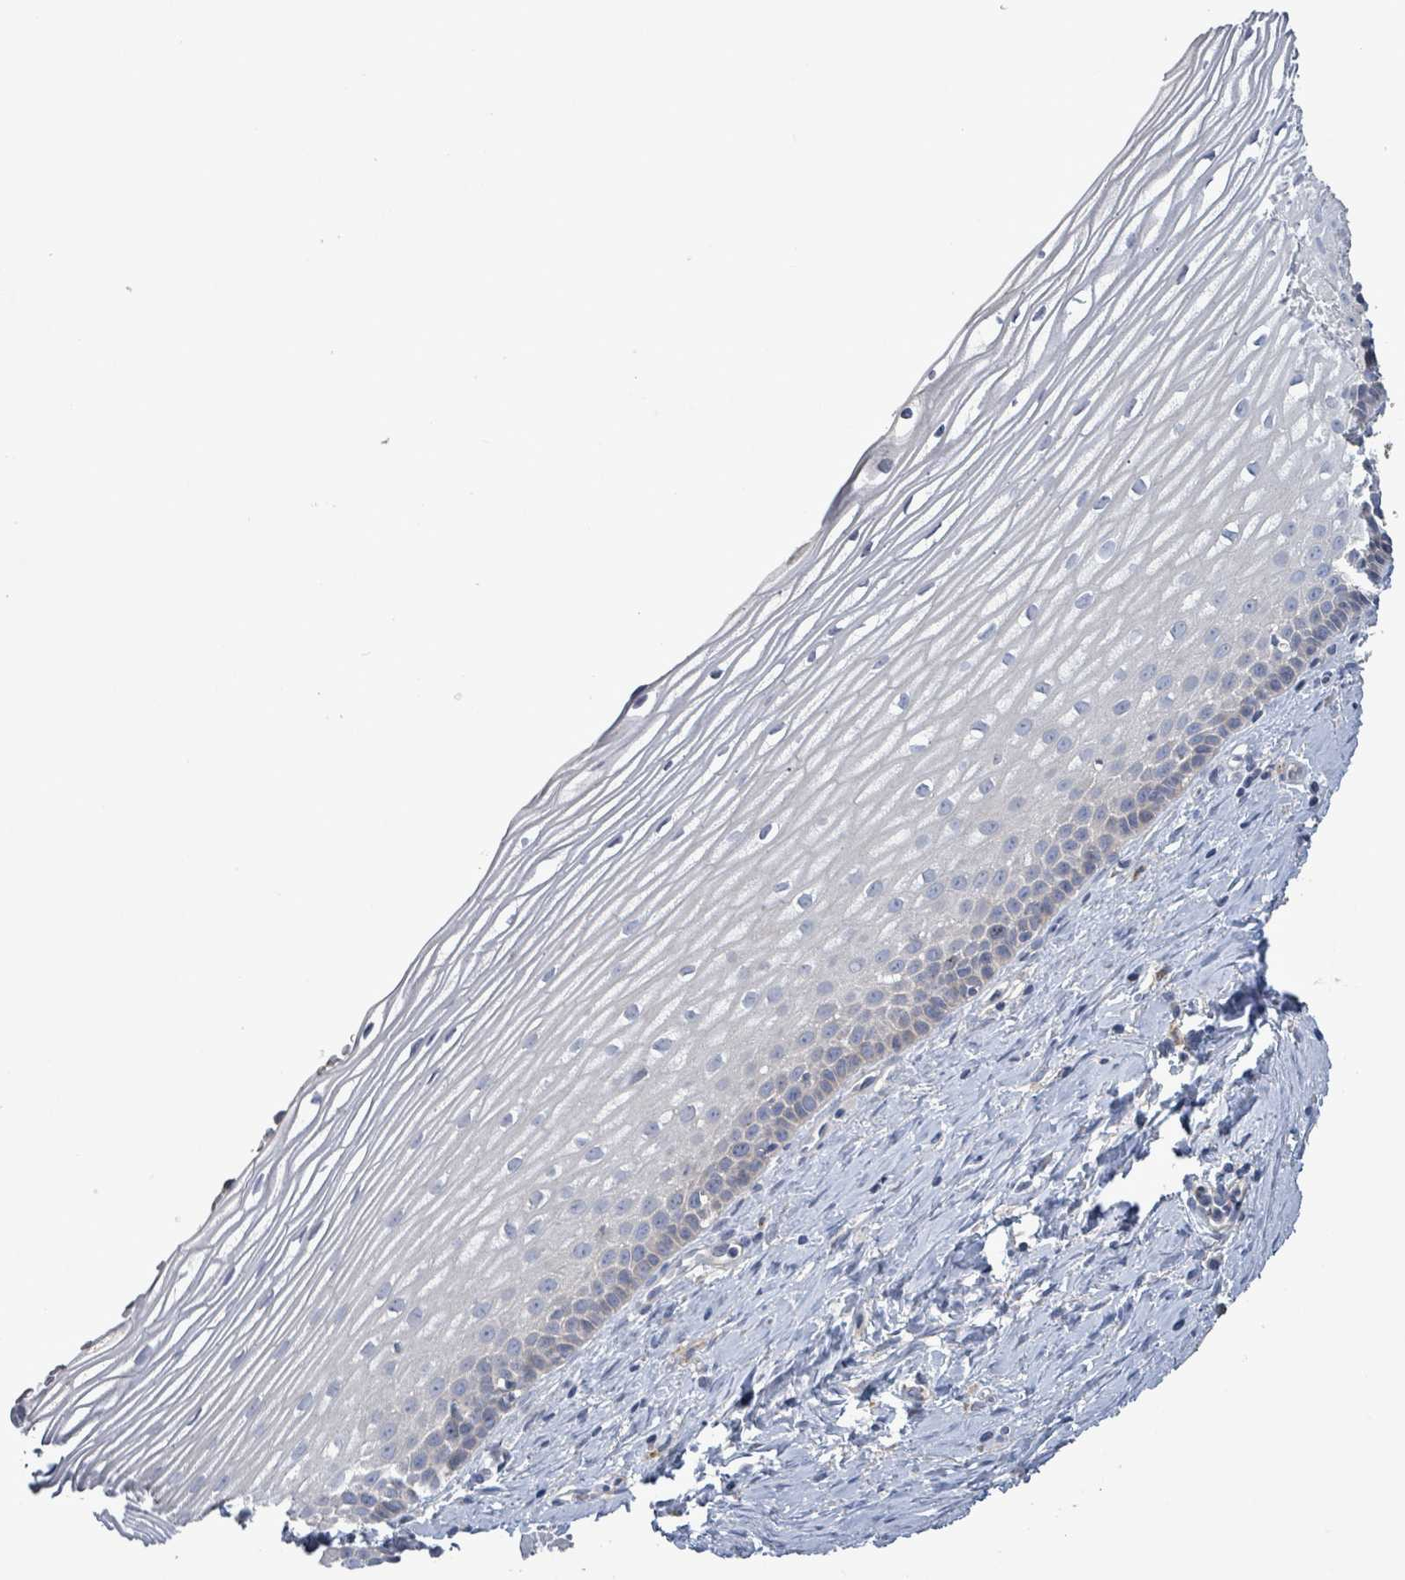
{"staining": {"intensity": "negative", "quantity": "none", "location": "none"}, "tissue": "cervix", "cell_type": "Glandular cells", "image_type": "normal", "snomed": [{"axis": "morphology", "description": "Normal tissue, NOS"}, {"axis": "topography", "description": "Cervix"}], "caption": "DAB (3,3'-diaminobenzidine) immunohistochemical staining of normal cervix shows no significant positivity in glandular cells.", "gene": "HRAS", "patient": {"sex": "female", "age": 47}}